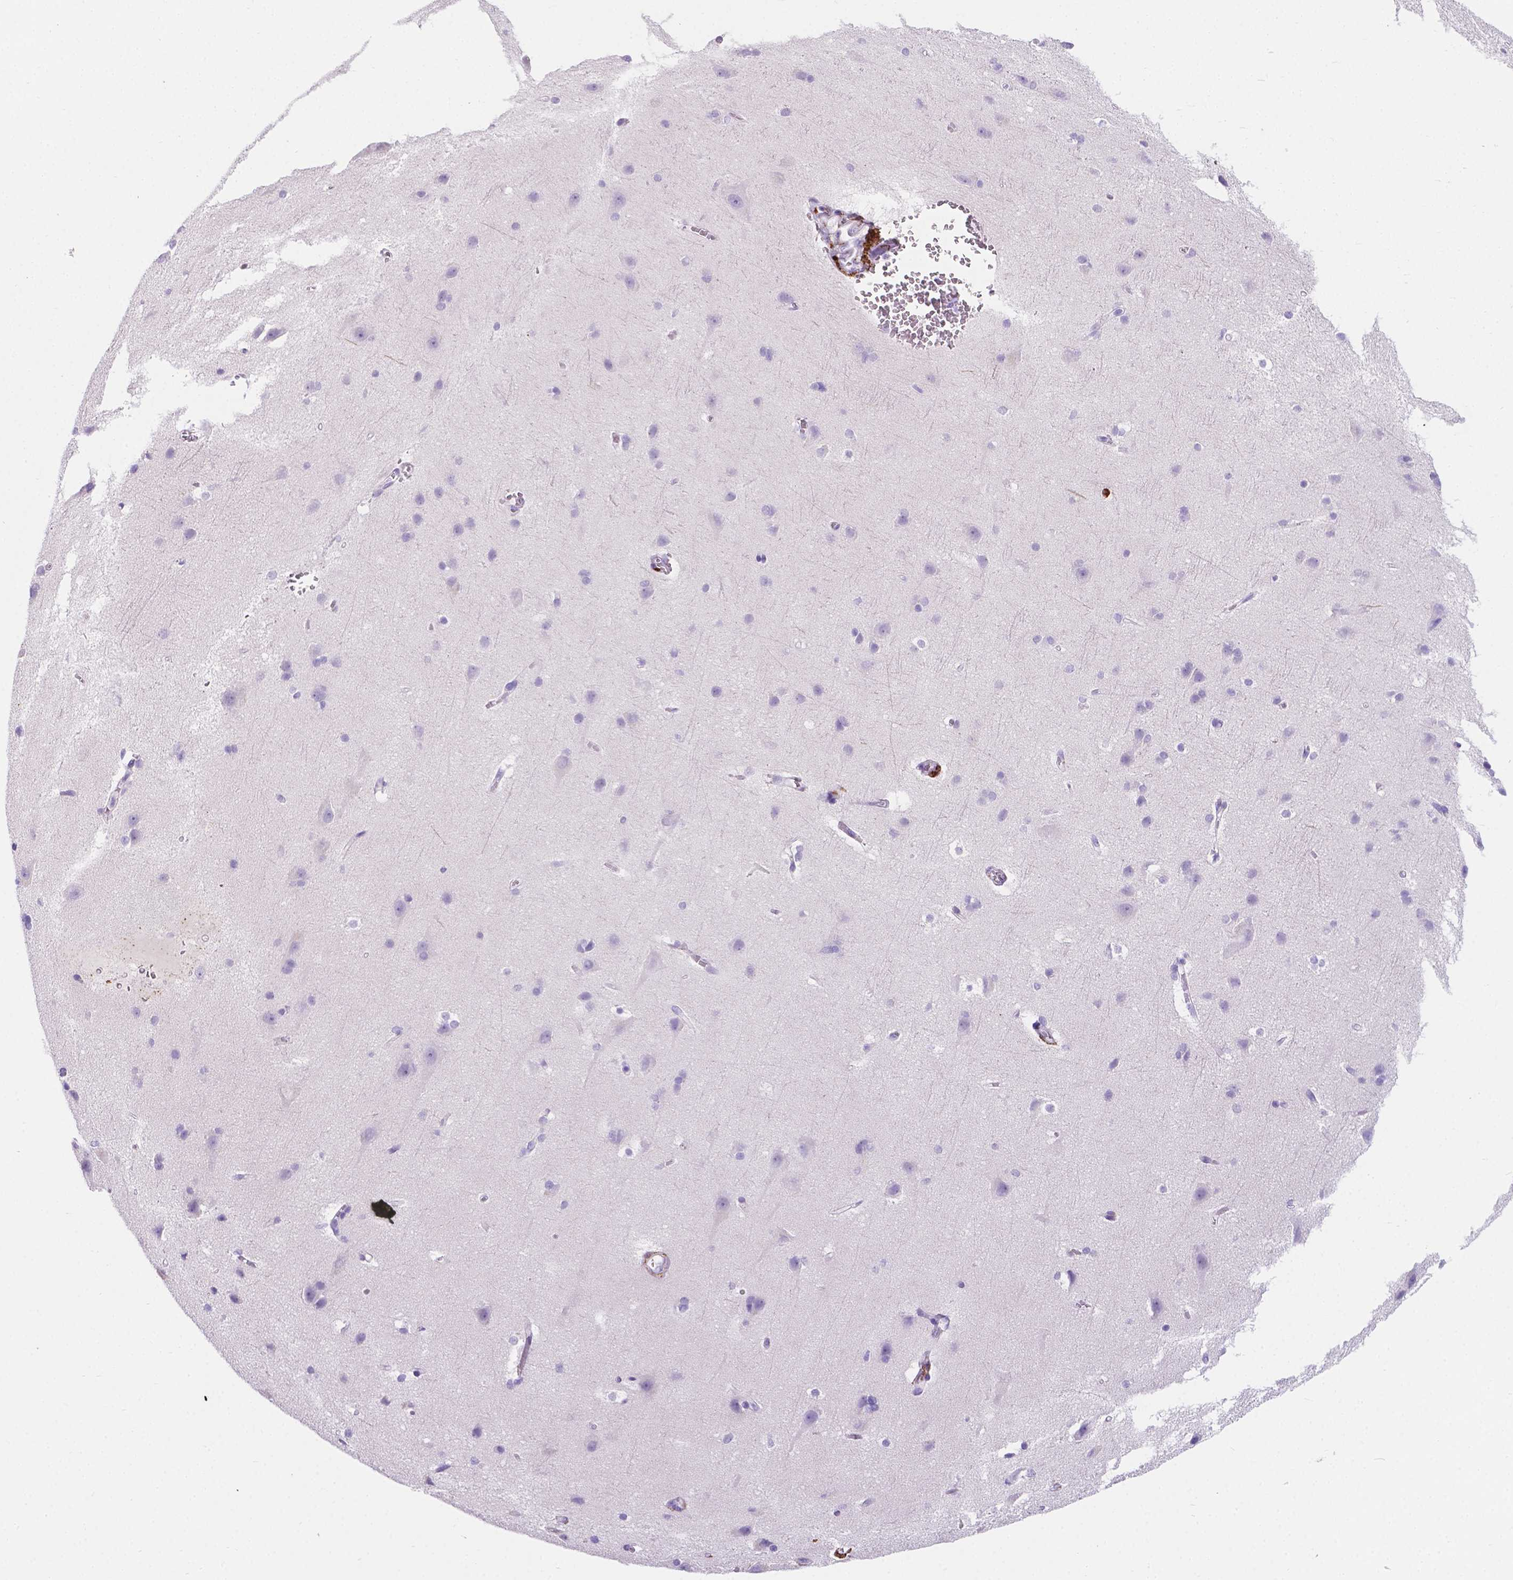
{"staining": {"intensity": "moderate", "quantity": "<25%", "location": "cytoplasmic/membranous"}, "tissue": "cerebral cortex", "cell_type": "Endothelial cells", "image_type": "normal", "snomed": [{"axis": "morphology", "description": "Normal tissue, NOS"}, {"axis": "topography", "description": "Cerebral cortex"}], "caption": "This image reveals IHC staining of normal cerebral cortex, with low moderate cytoplasmic/membranous positivity in approximately <25% of endothelial cells.", "gene": "MACF1", "patient": {"sex": "male", "age": 37}}